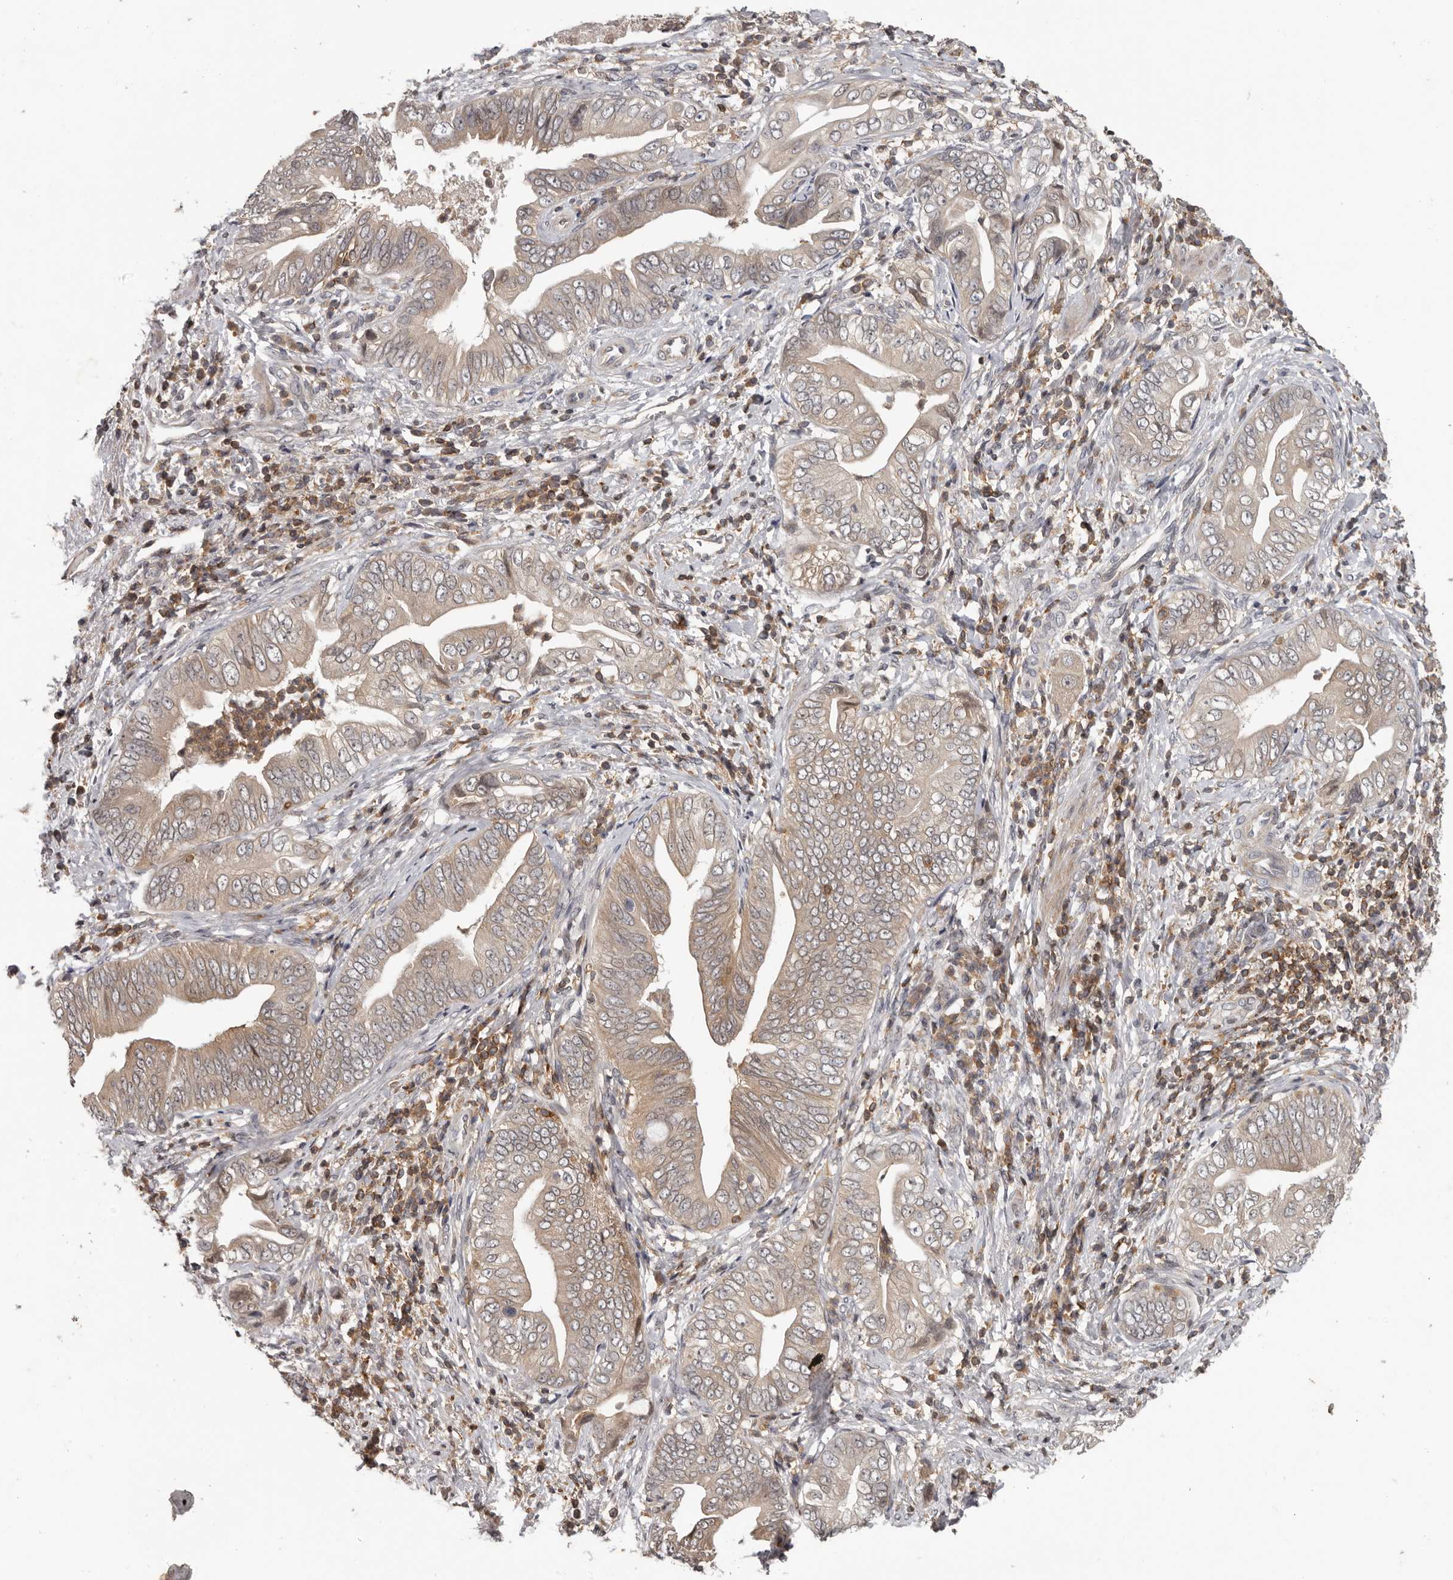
{"staining": {"intensity": "weak", "quantity": ">75%", "location": "cytoplasmic/membranous"}, "tissue": "pancreatic cancer", "cell_type": "Tumor cells", "image_type": "cancer", "snomed": [{"axis": "morphology", "description": "Adenocarcinoma, NOS"}, {"axis": "topography", "description": "Pancreas"}], "caption": "Protein staining of adenocarcinoma (pancreatic) tissue shows weak cytoplasmic/membranous staining in approximately >75% of tumor cells. The staining is performed using DAB brown chromogen to label protein expression. The nuclei are counter-stained blue using hematoxylin.", "gene": "ANKRD44", "patient": {"sex": "male", "age": 75}}